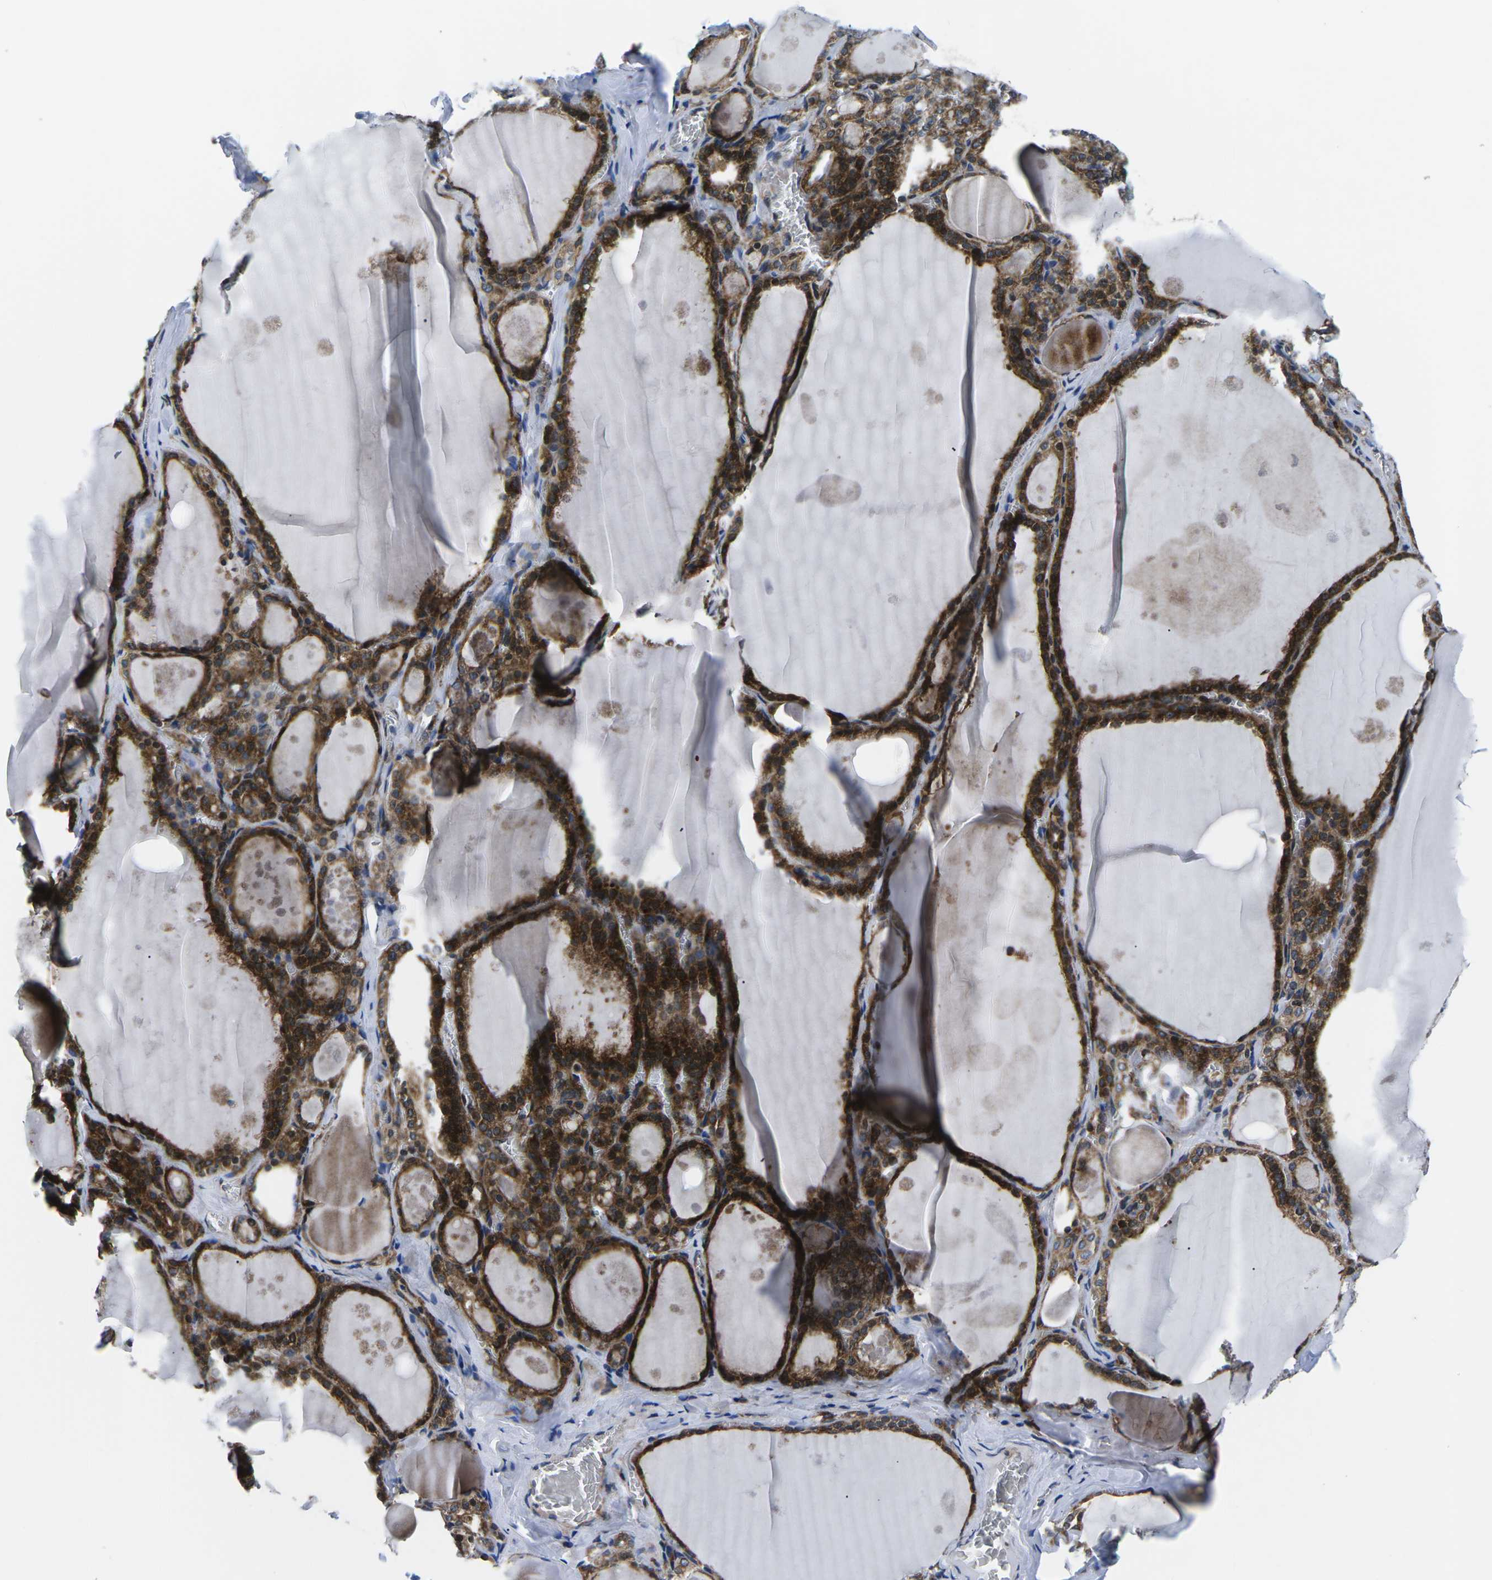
{"staining": {"intensity": "strong", "quantity": ">75%", "location": "cytoplasmic/membranous"}, "tissue": "thyroid gland", "cell_type": "Glandular cells", "image_type": "normal", "snomed": [{"axis": "morphology", "description": "Normal tissue, NOS"}, {"axis": "topography", "description": "Thyroid gland"}], "caption": "Approximately >75% of glandular cells in benign thyroid gland reveal strong cytoplasmic/membranous protein staining as visualized by brown immunohistochemical staining.", "gene": "EIF4E", "patient": {"sex": "male", "age": 56}}